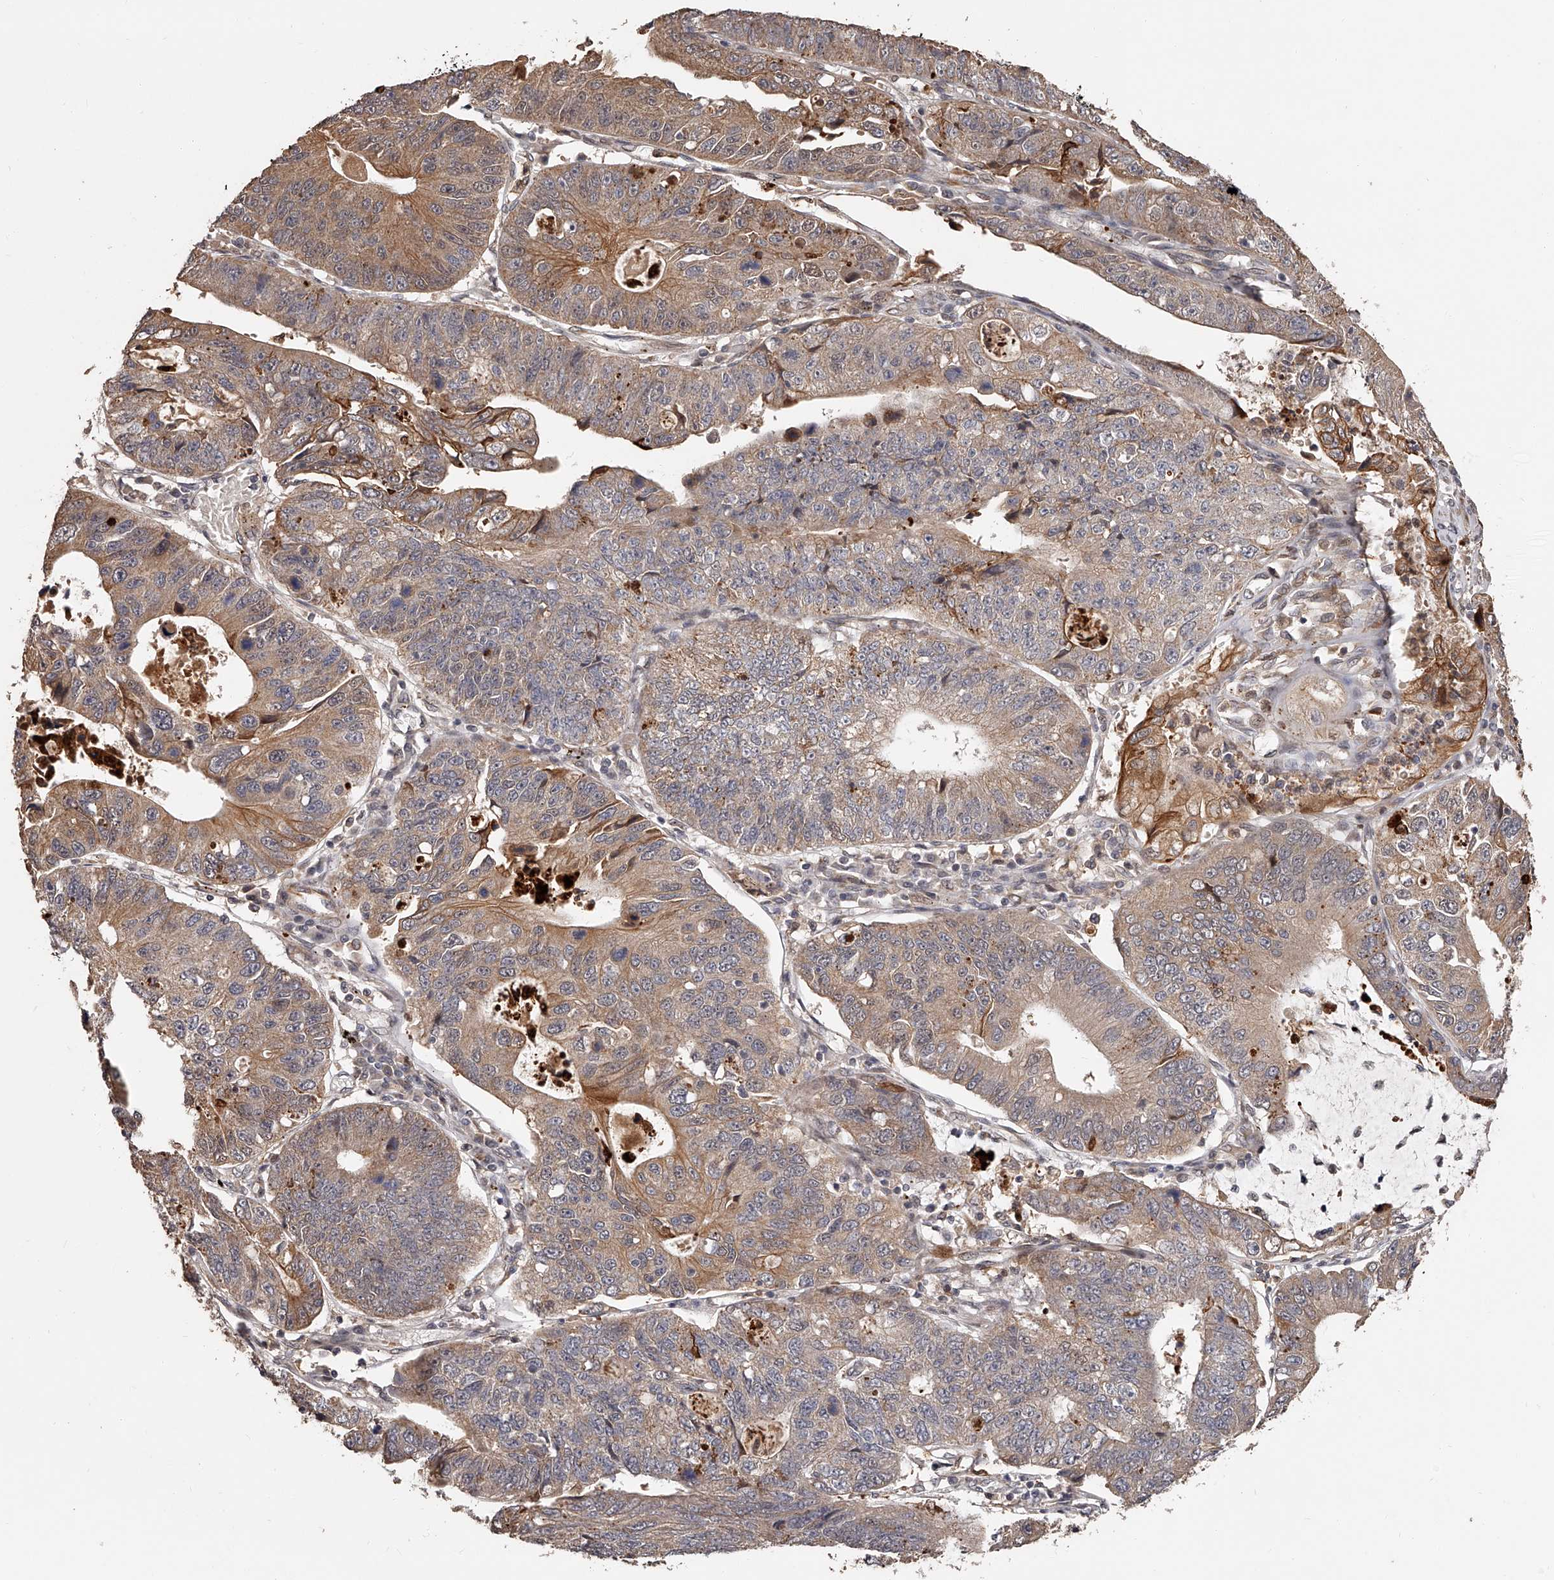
{"staining": {"intensity": "moderate", "quantity": "25%-75%", "location": "cytoplasmic/membranous"}, "tissue": "stomach cancer", "cell_type": "Tumor cells", "image_type": "cancer", "snomed": [{"axis": "morphology", "description": "Adenocarcinoma, NOS"}, {"axis": "topography", "description": "Stomach"}], "caption": "Immunohistochemical staining of stomach adenocarcinoma displays medium levels of moderate cytoplasmic/membranous protein staining in about 25%-75% of tumor cells.", "gene": "URGCP", "patient": {"sex": "male", "age": 59}}